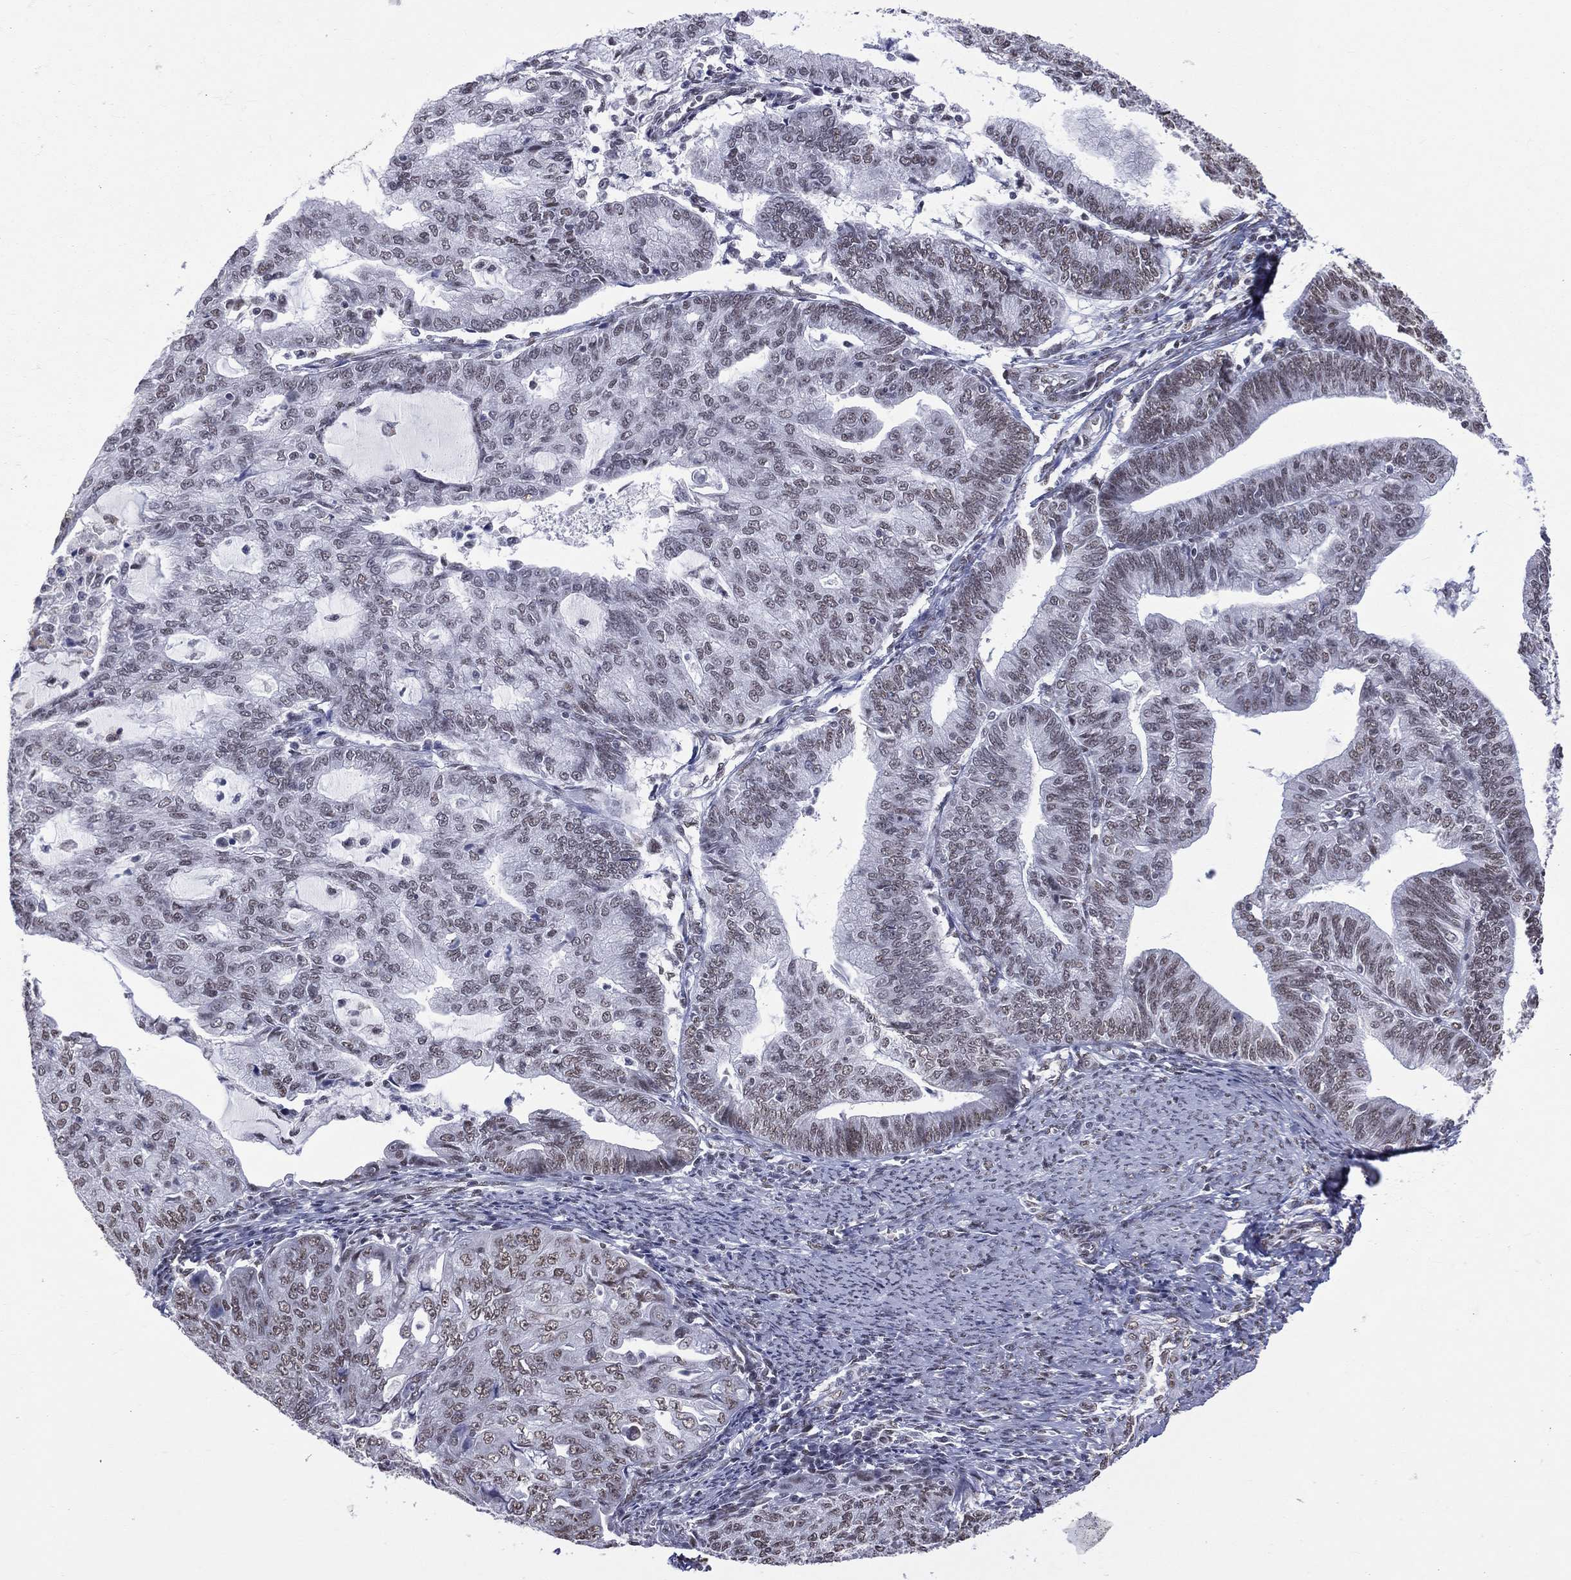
{"staining": {"intensity": "moderate", "quantity": "25%-75%", "location": "nuclear"}, "tissue": "endometrial cancer", "cell_type": "Tumor cells", "image_type": "cancer", "snomed": [{"axis": "morphology", "description": "Adenocarcinoma, NOS"}, {"axis": "topography", "description": "Endometrium"}], "caption": "A brown stain highlights moderate nuclear expression of a protein in human endometrial cancer tumor cells. The protein is stained brown, and the nuclei are stained in blue (DAB IHC with brightfield microscopy, high magnification).", "gene": "ZNF7", "patient": {"sex": "female", "age": 82}}